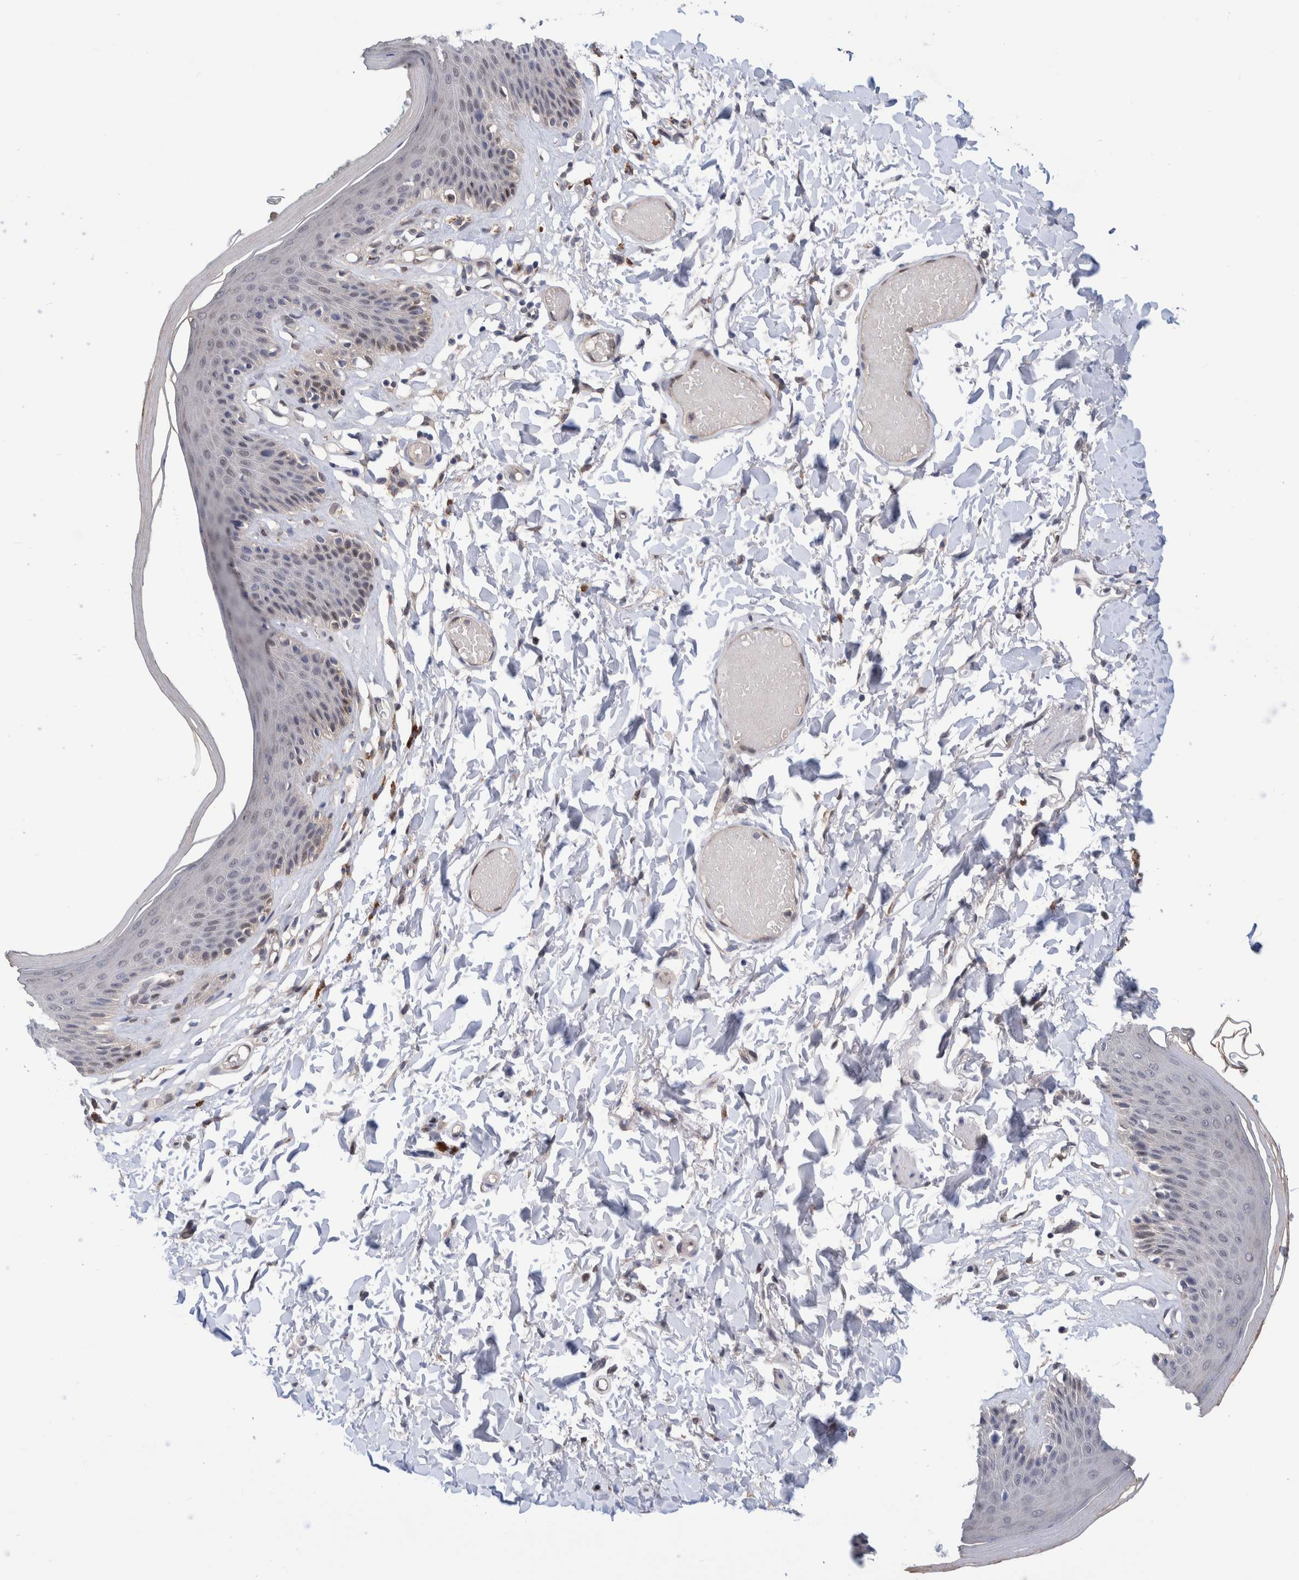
{"staining": {"intensity": "weak", "quantity": "<25%", "location": "cytoplasmic/membranous"}, "tissue": "skin", "cell_type": "Epidermal cells", "image_type": "normal", "snomed": [{"axis": "morphology", "description": "Normal tissue, NOS"}, {"axis": "topography", "description": "Vulva"}], "caption": "This is a histopathology image of immunohistochemistry (IHC) staining of benign skin, which shows no expression in epidermal cells.", "gene": "PFAS", "patient": {"sex": "female", "age": 73}}